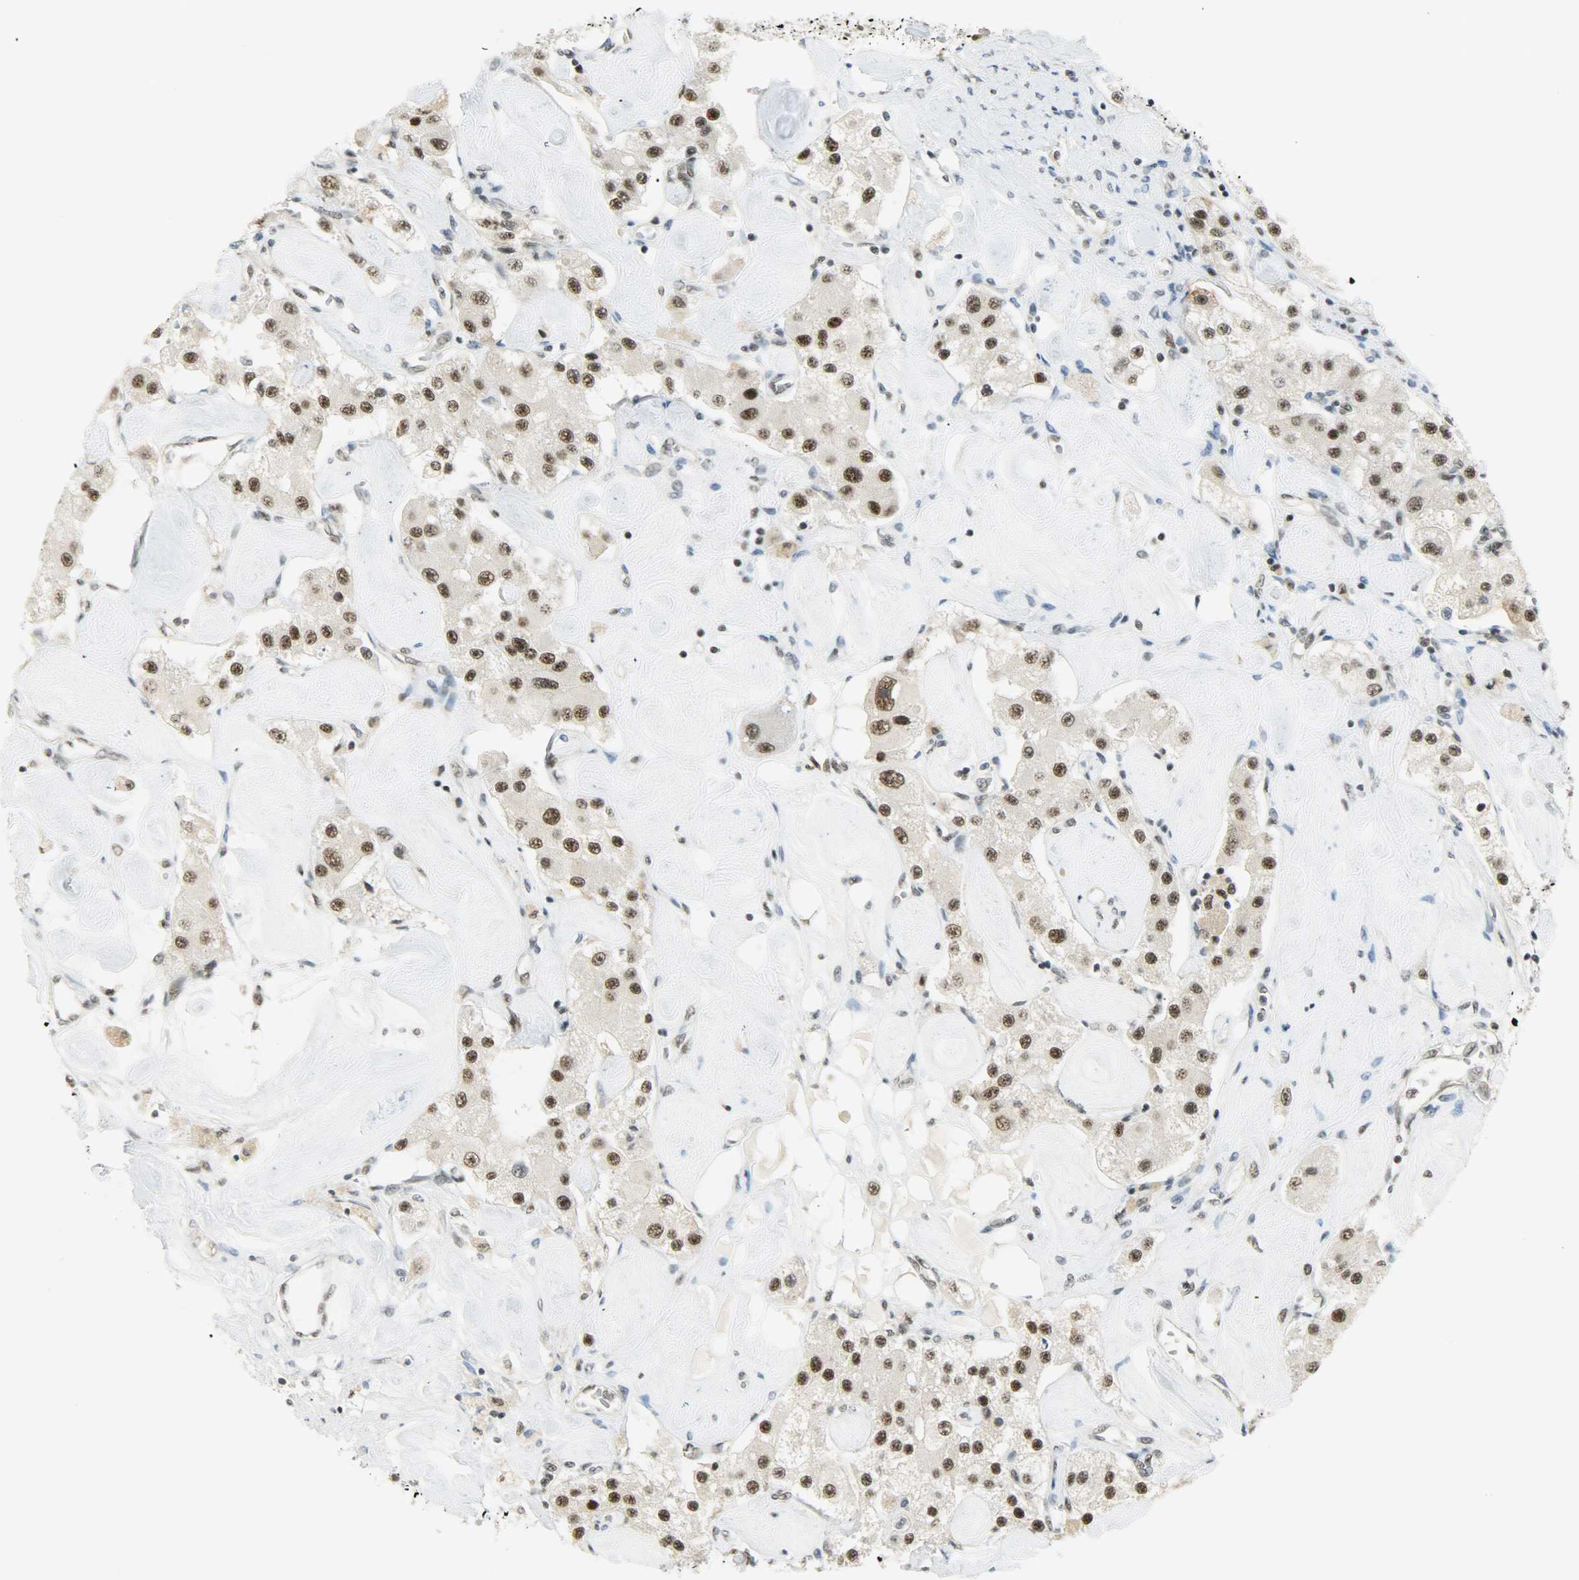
{"staining": {"intensity": "strong", "quantity": ">75%", "location": "nuclear"}, "tissue": "carcinoid", "cell_type": "Tumor cells", "image_type": "cancer", "snomed": [{"axis": "morphology", "description": "Carcinoid, malignant, NOS"}, {"axis": "topography", "description": "Pancreas"}], "caption": "Human carcinoid stained for a protein (brown) exhibits strong nuclear positive positivity in approximately >75% of tumor cells.", "gene": "SUGP1", "patient": {"sex": "male", "age": 41}}